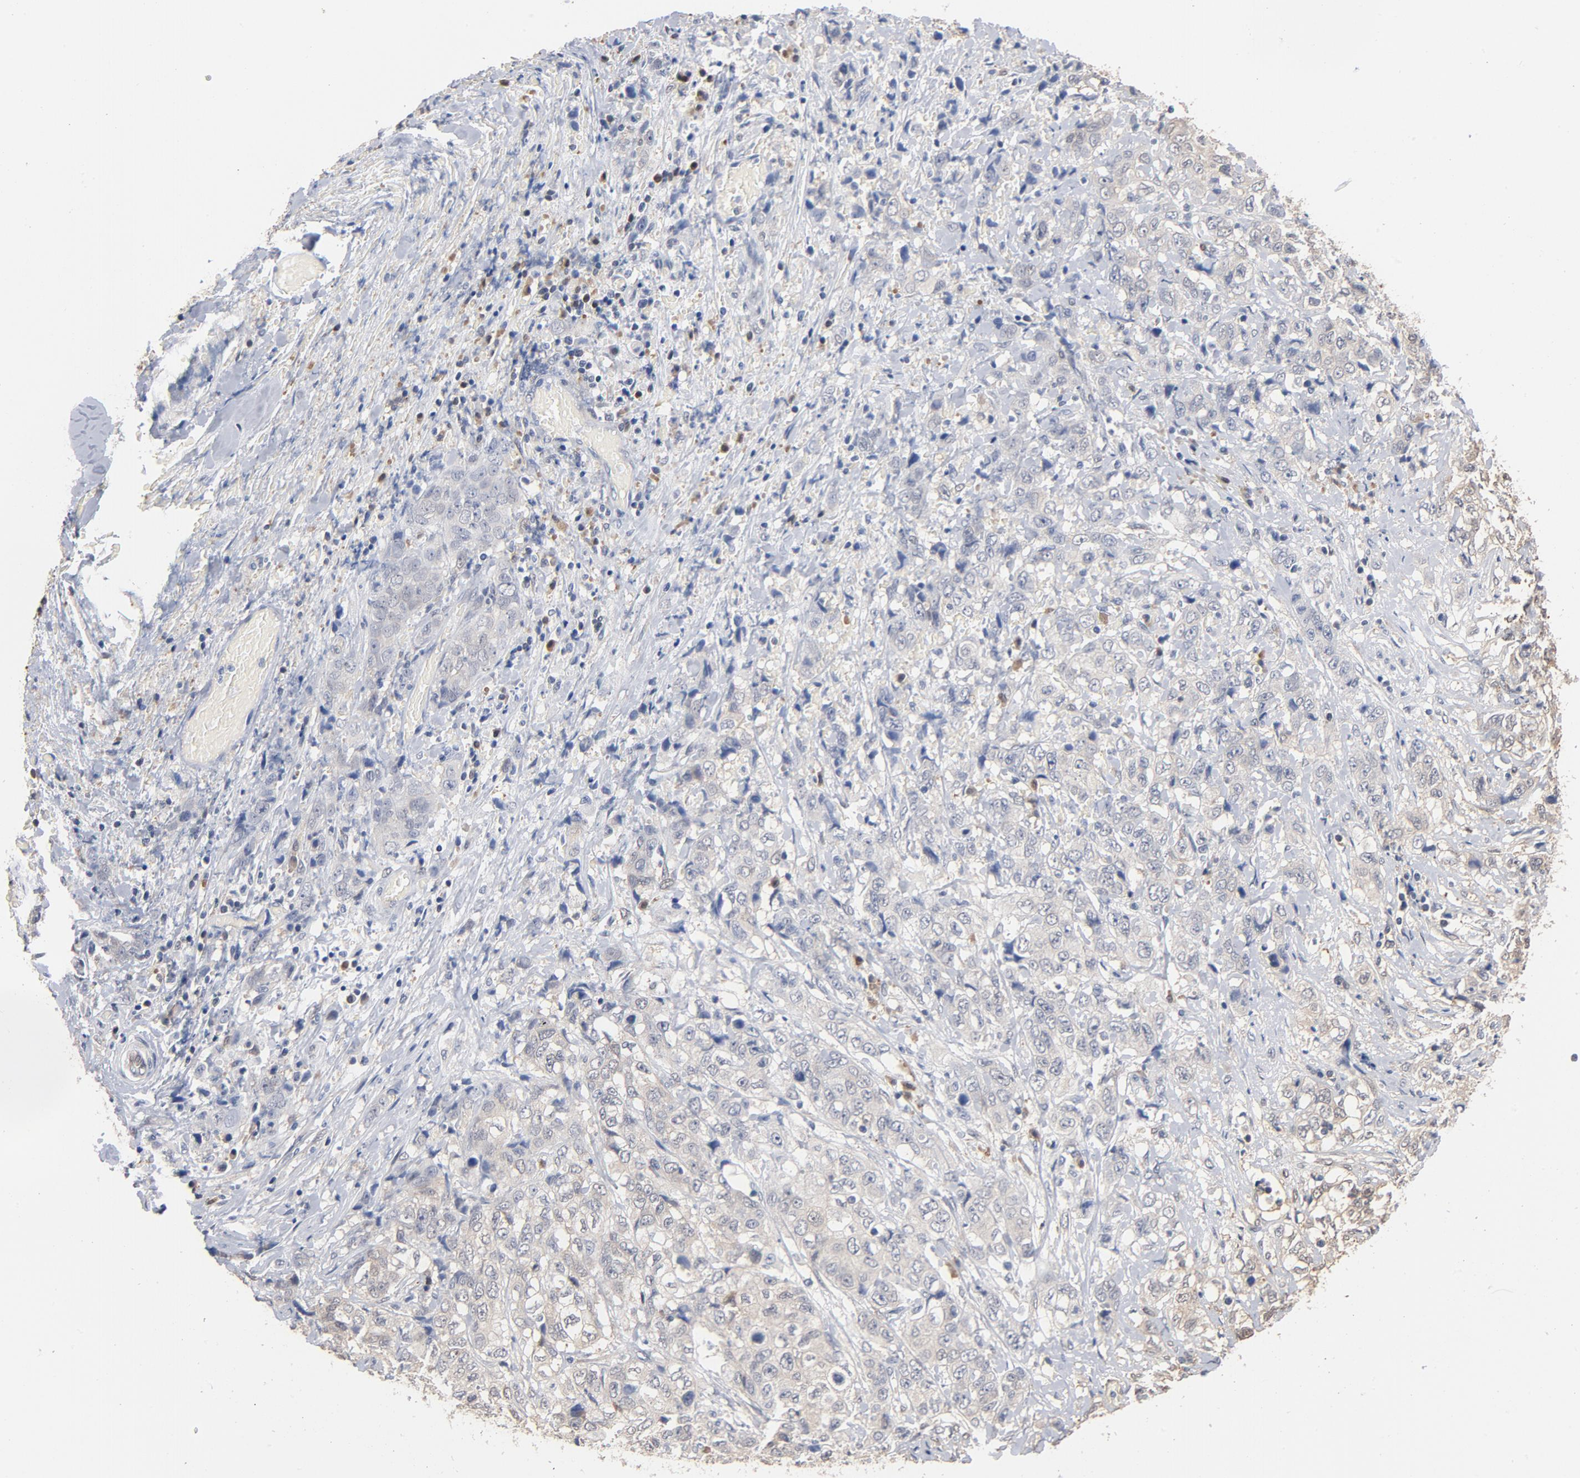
{"staining": {"intensity": "weak", "quantity": "<25%", "location": "cytoplasmic/membranous"}, "tissue": "stomach cancer", "cell_type": "Tumor cells", "image_type": "cancer", "snomed": [{"axis": "morphology", "description": "Adenocarcinoma, NOS"}, {"axis": "topography", "description": "Stomach"}], "caption": "A photomicrograph of stomach cancer stained for a protein reveals no brown staining in tumor cells. (DAB (3,3'-diaminobenzidine) immunohistochemistry with hematoxylin counter stain).", "gene": "MIF", "patient": {"sex": "male", "age": 48}}